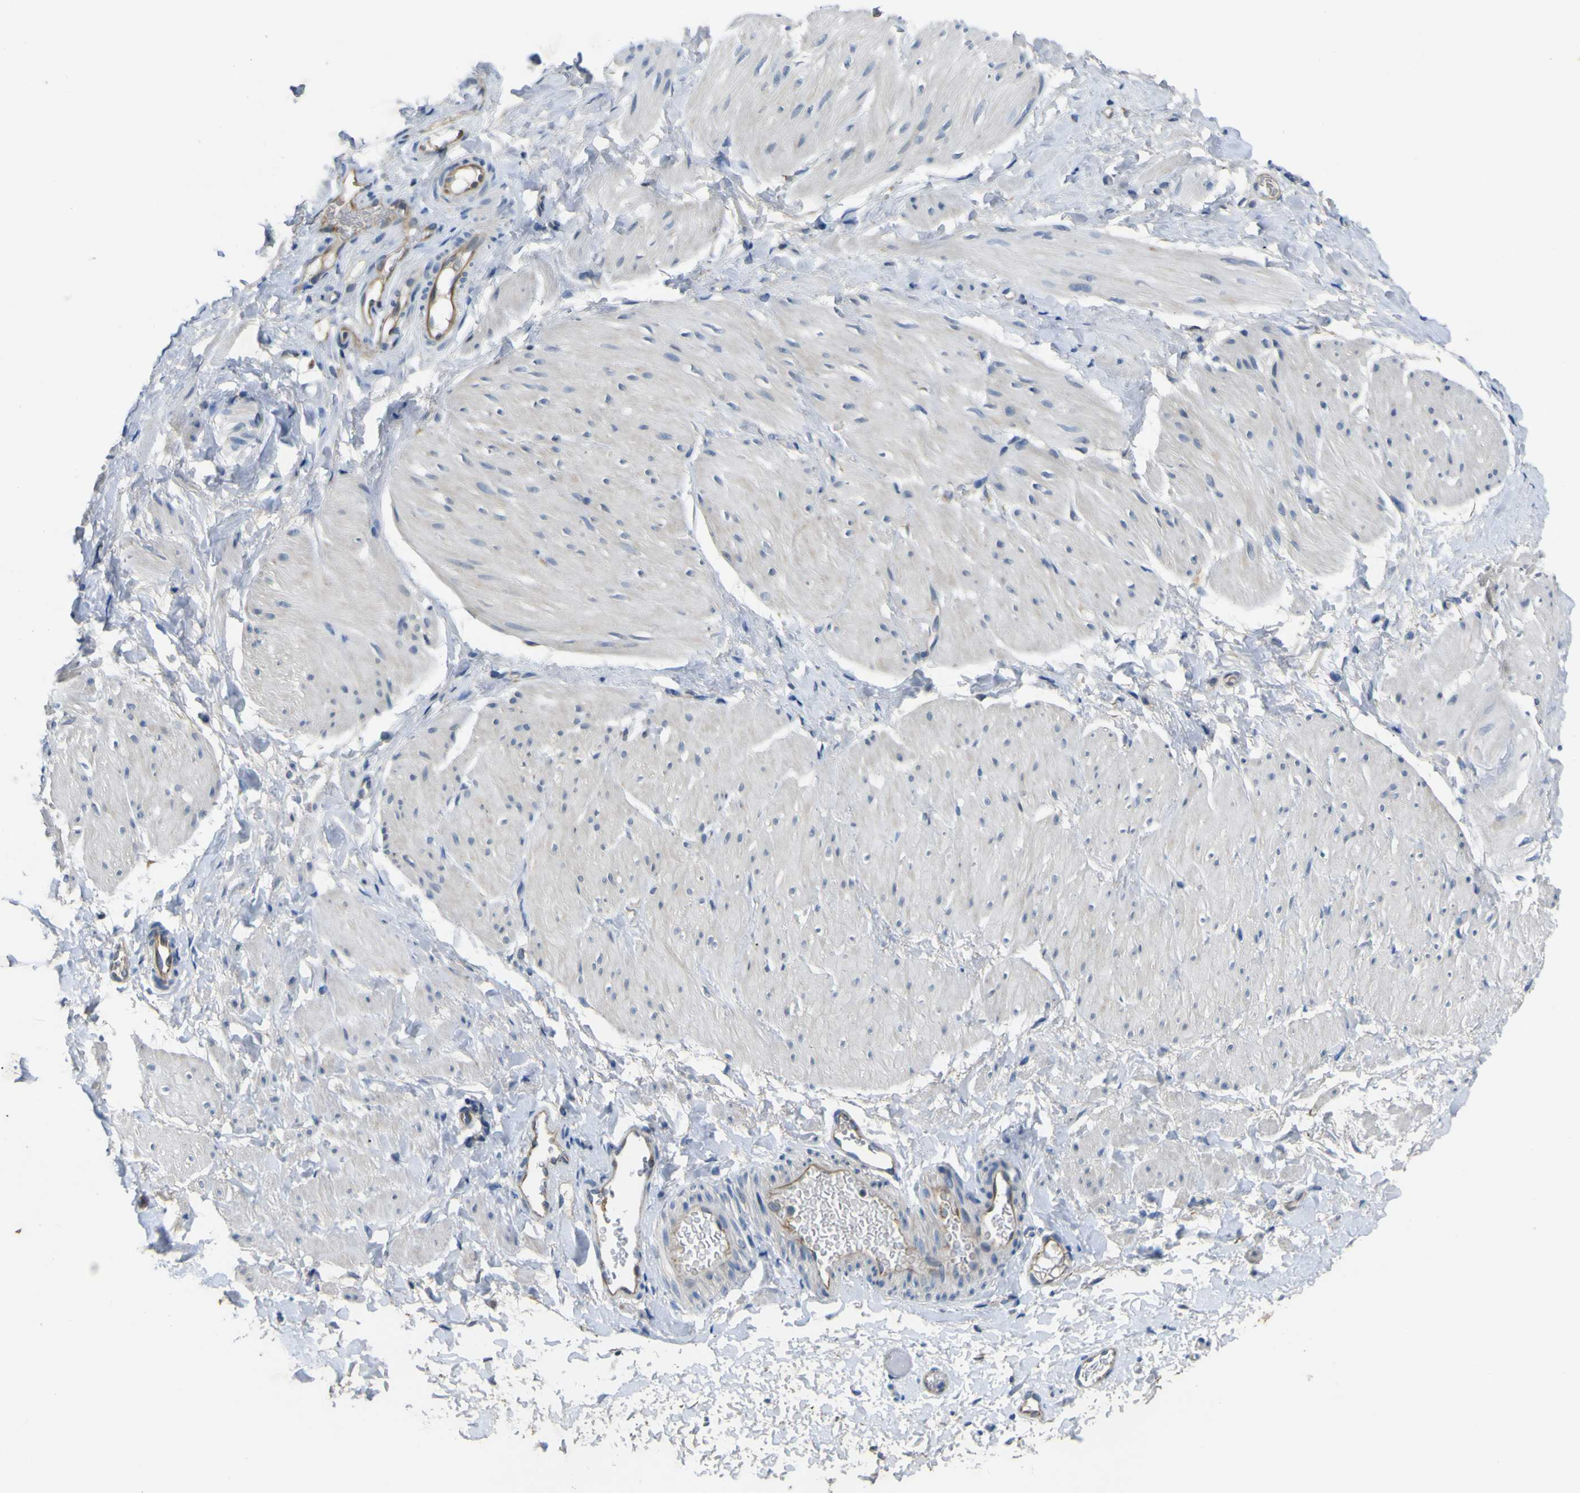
{"staining": {"intensity": "negative", "quantity": "none", "location": "none"}, "tissue": "smooth muscle", "cell_type": "Smooth muscle cells", "image_type": "normal", "snomed": [{"axis": "morphology", "description": "Normal tissue, NOS"}, {"axis": "topography", "description": "Smooth muscle"}], "caption": "The image displays no staining of smooth muscle cells in benign smooth muscle.", "gene": "LDLR", "patient": {"sex": "male", "age": 16}}